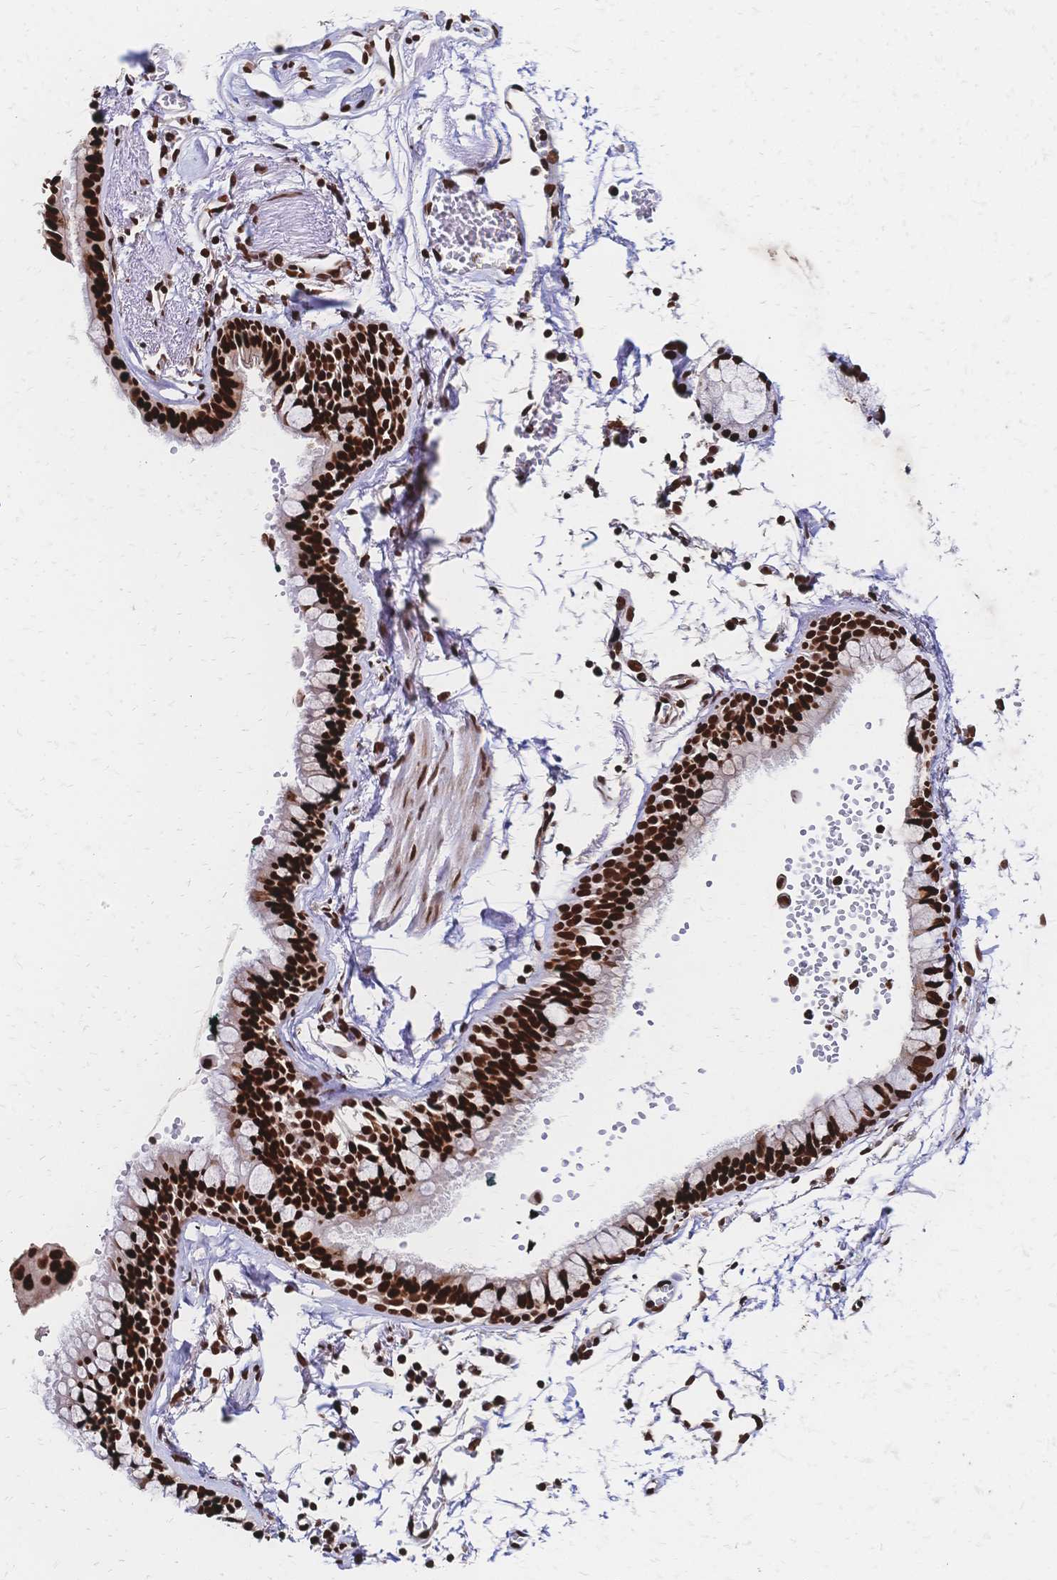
{"staining": {"intensity": "strong", "quantity": ">75%", "location": "nuclear"}, "tissue": "bronchus", "cell_type": "Respiratory epithelial cells", "image_type": "normal", "snomed": [{"axis": "morphology", "description": "Normal tissue, NOS"}, {"axis": "topography", "description": "Cartilage tissue"}, {"axis": "topography", "description": "Bronchus"}], "caption": "This photomicrograph exhibits immunohistochemistry staining of normal bronchus, with high strong nuclear staining in approximately >75% of respiratory epithelial cells.", "gene": "HDGF", "patient": {"sex": "female", "age": 59}}